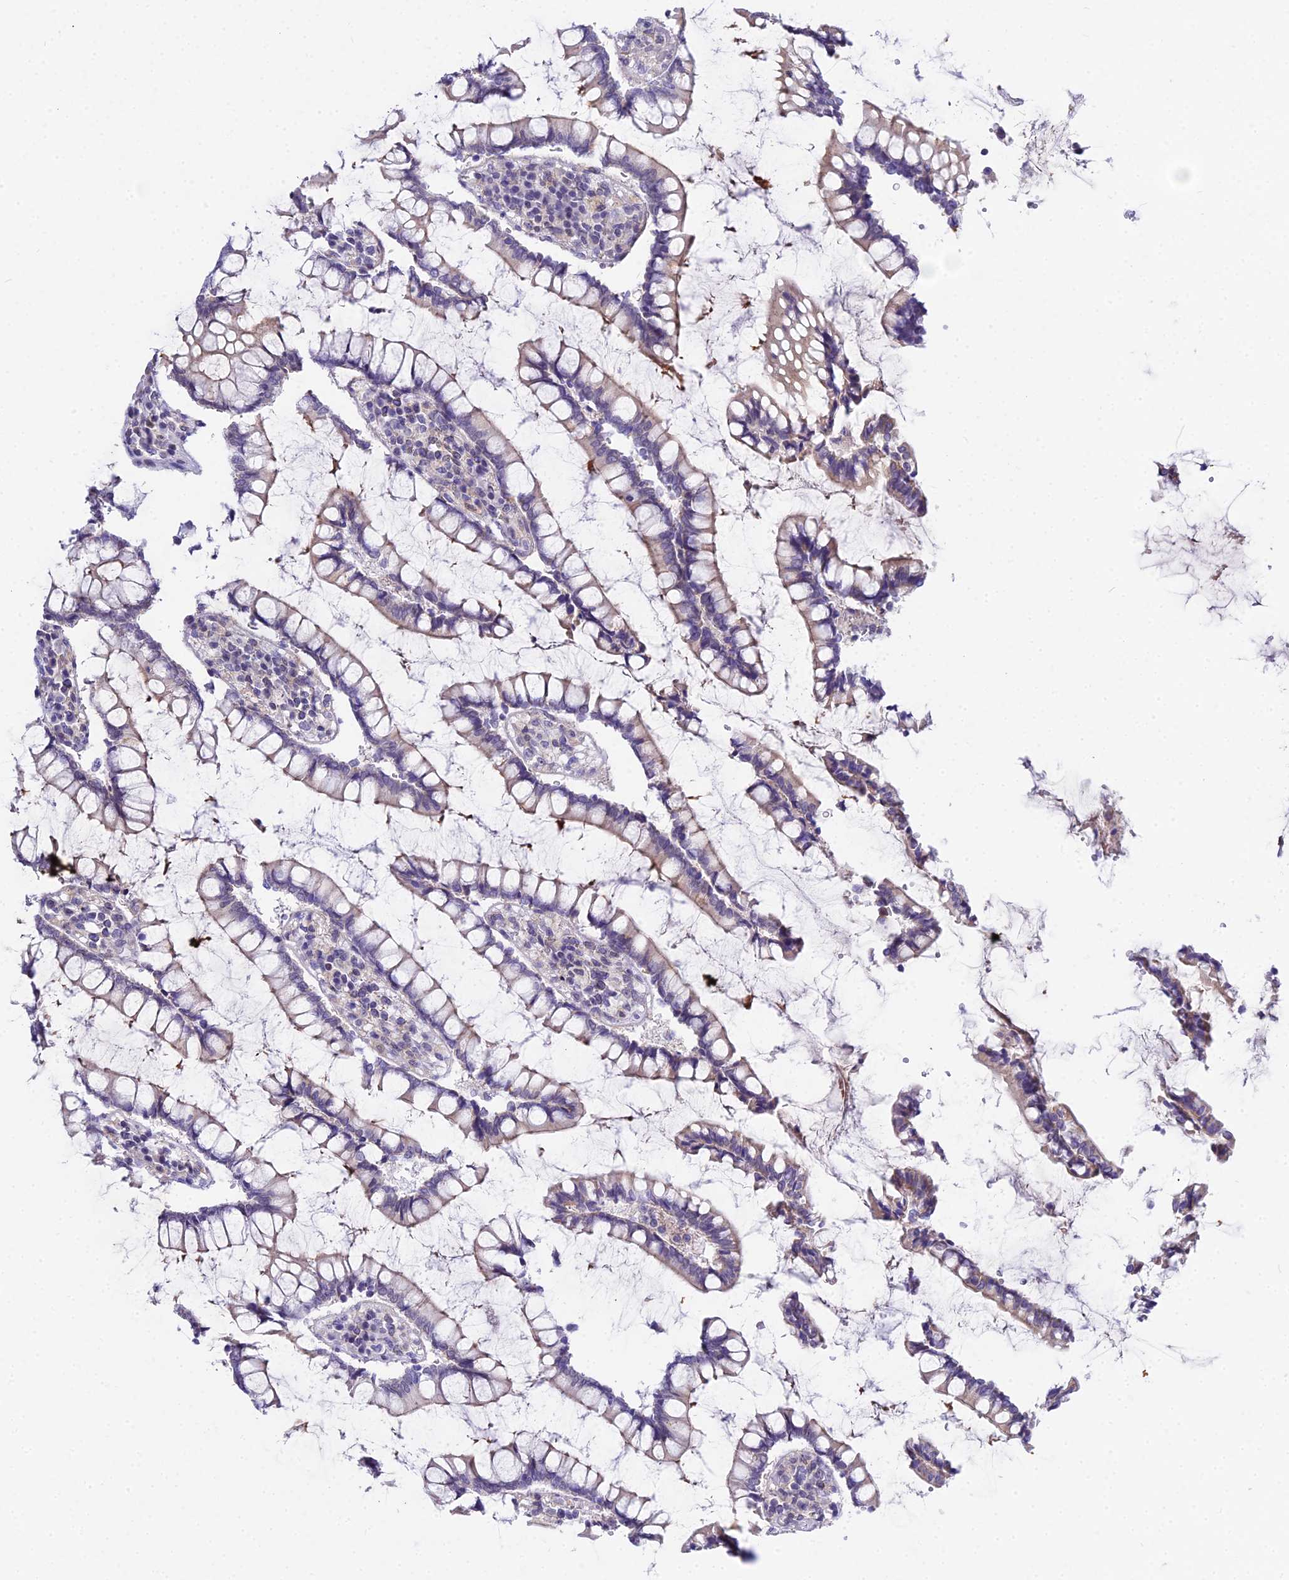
{"staining": {"intensity": "weak", "quantity": "25%-75%", "location": "cytoplasmic/membranous"}, "tissue": "colon", "cell_type": "Endothelial cells", "image_type": "normal", "snomed": [{"axis": "morphology", "description": "Normal tissue, NOS"}, {"axis": "topography", "description": "Colon"}], "caption": "The micrograph shows immunohistochemical staining of normal colon. There is weak cytoplasmic/membranous positivity is present in about 25%-75% of endothelial cells. (IHC, brightfield microscopy, high magnification).", "gene": "ZNF628", "patient": {"sex": "female", "age": 79}}